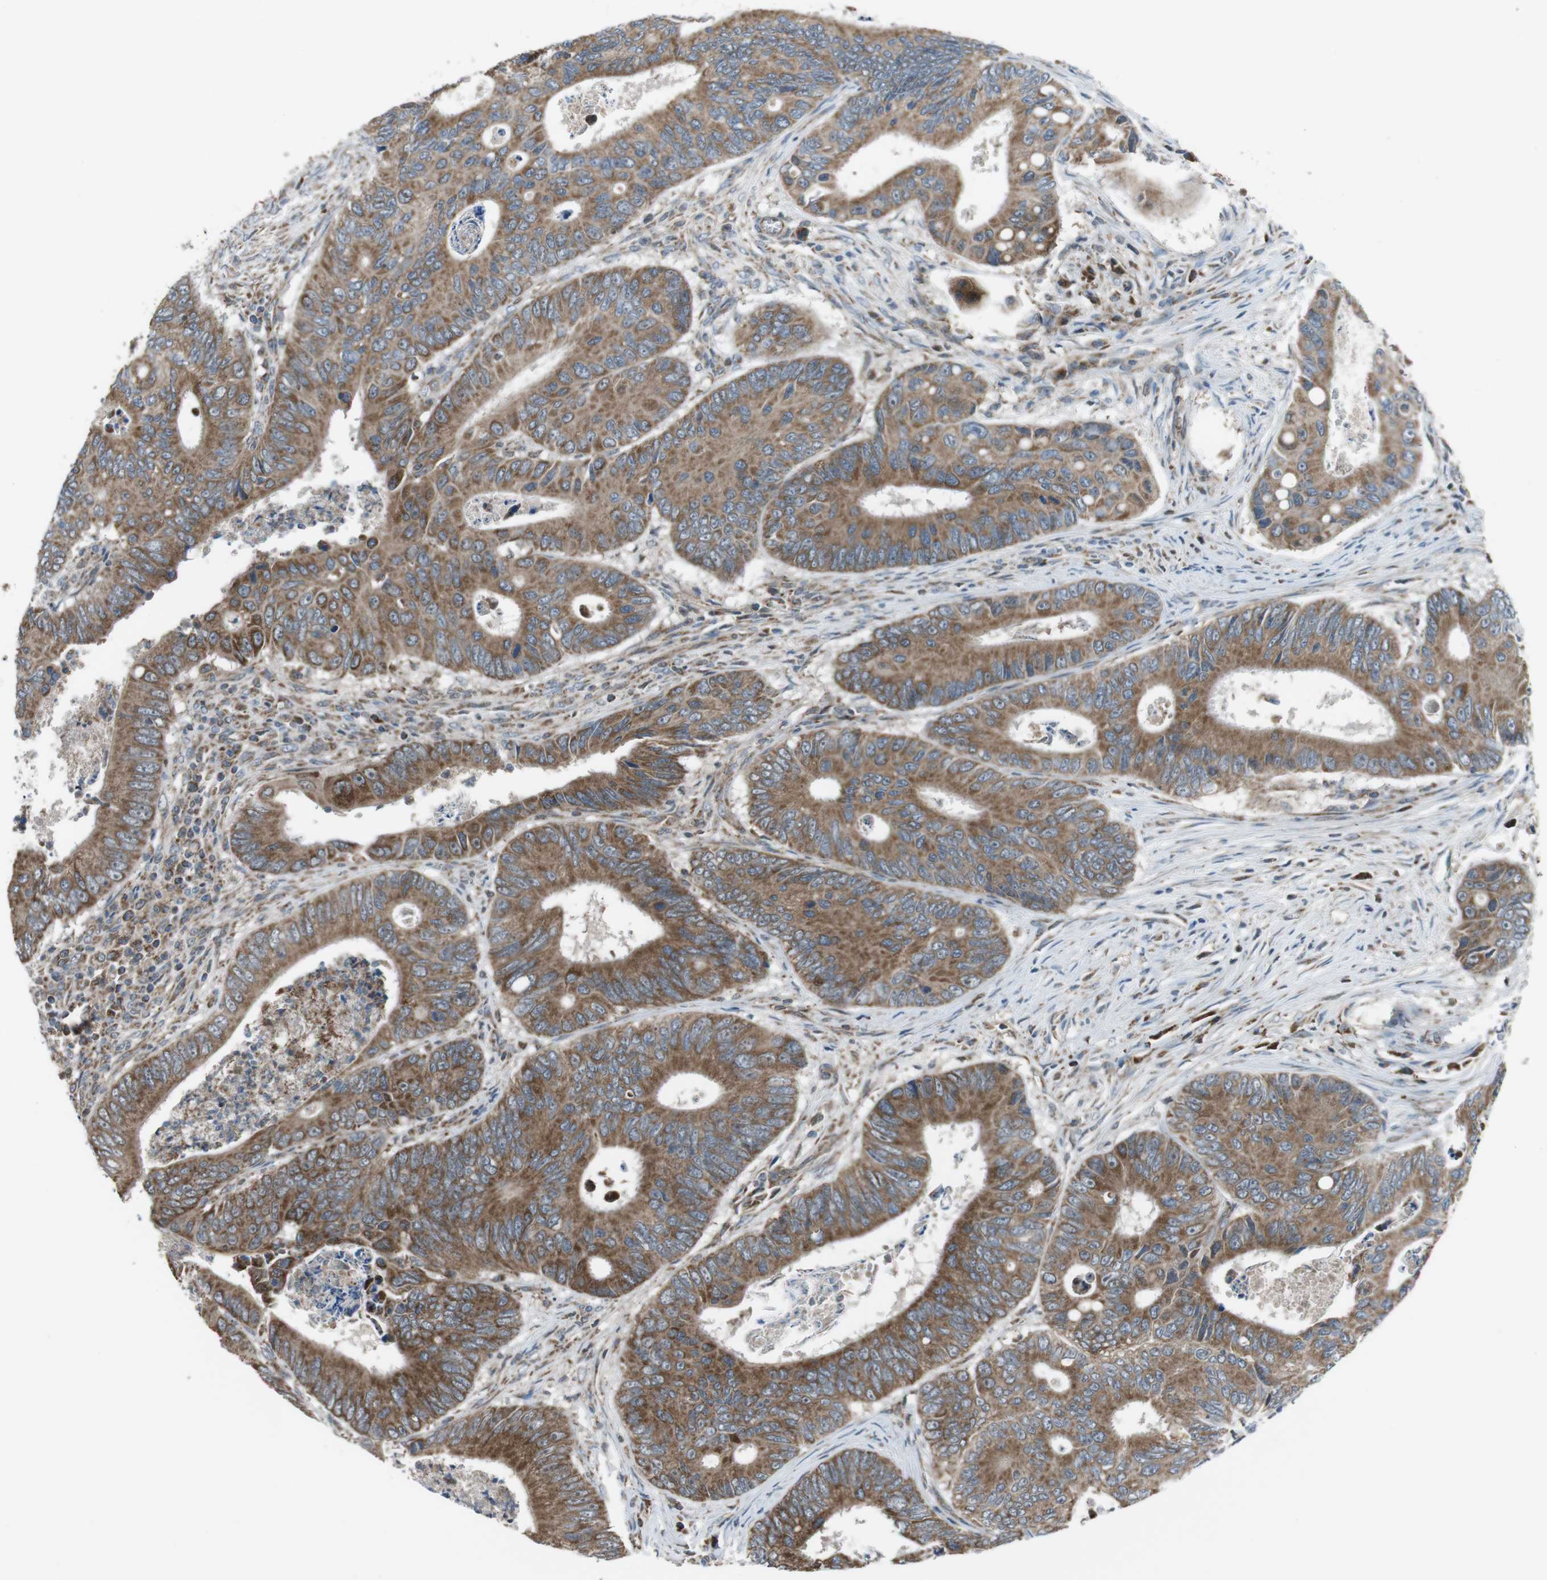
{"staining": {"intensity": "moderate", "quantity": ">75%", "location": "cytoplasmic/membranous"}, "tissue": "colorectal cancer", "cell_type": "Tumor cells", "image_type": "cancer", "snomed": [{"axis": "morphology", "description": "Inflammation, NOS"}, {"axis": "morphology", "description": "Adenocarcinoma, NOS"}, {"axis": "topography", "description": "Colon"}], "caption": "A brown stain highlights moderate cytoplasmic/membranous positivity of a protein in human colorectal cancer (adenocarcinoma) tumor cells.", "gene": "GIMAP8", "patient": {"sex": "male", "age": 72}}